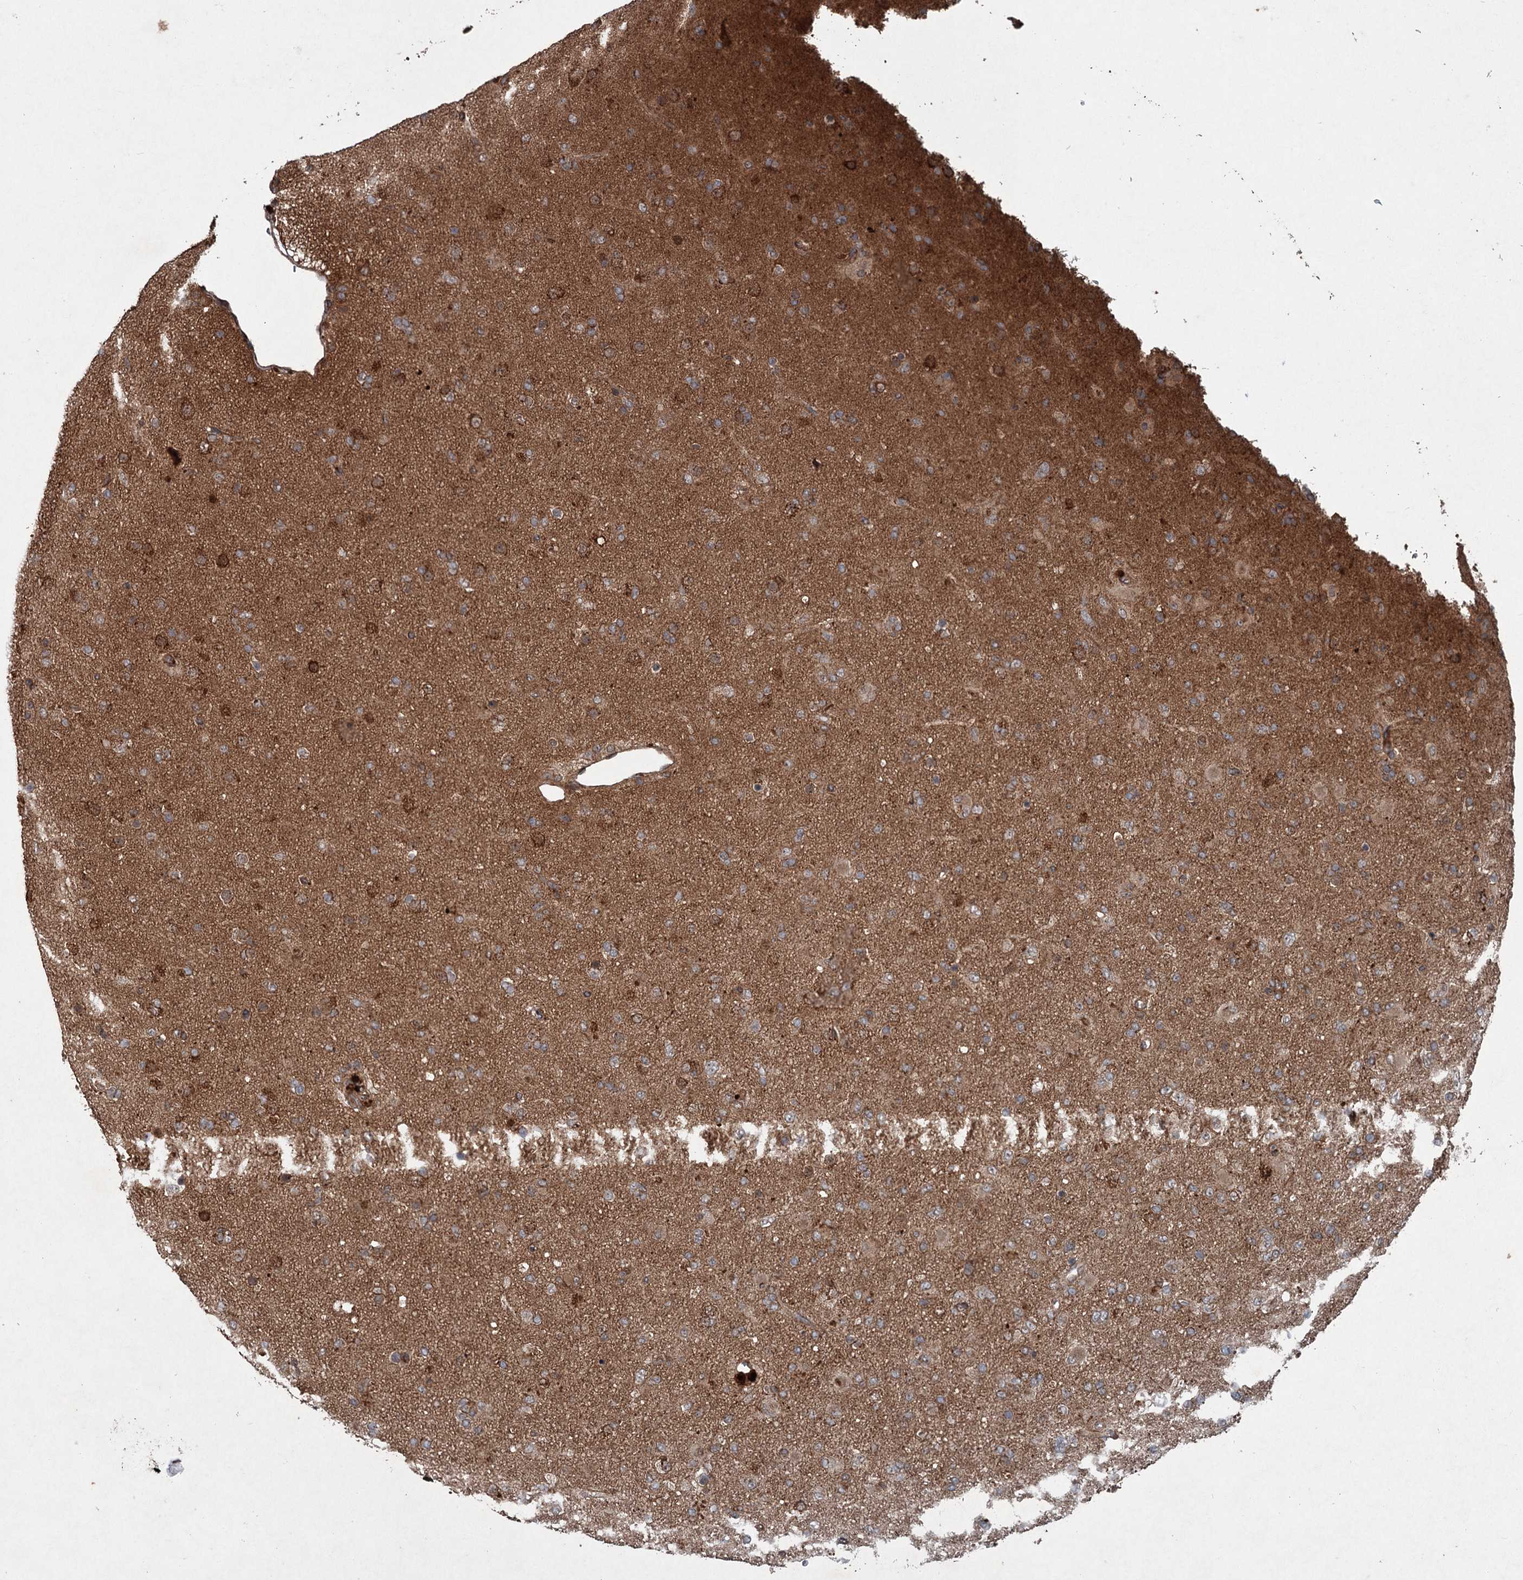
{"staining": {"intensity": "moderate", "quantity": ">75%", "location": "cytoplasmic/membranous"}, "tissue": "glioma", "cell_type": "Tumor cells", "image_type": "cancer", "snomed": [{"axis": "morphology", "description": "Glioma, malignant, Low grade"}, {"axis": "topography", "description": "Brain"}], "caption": "Brown immunohistochemical staining in malignant glioma (low-grade) reveals moderate cytoplasmic/membranous expression in about >75% of tumor cells.", "gene": "ALAS1", "patient": {"sex": "male", "age": 65}}